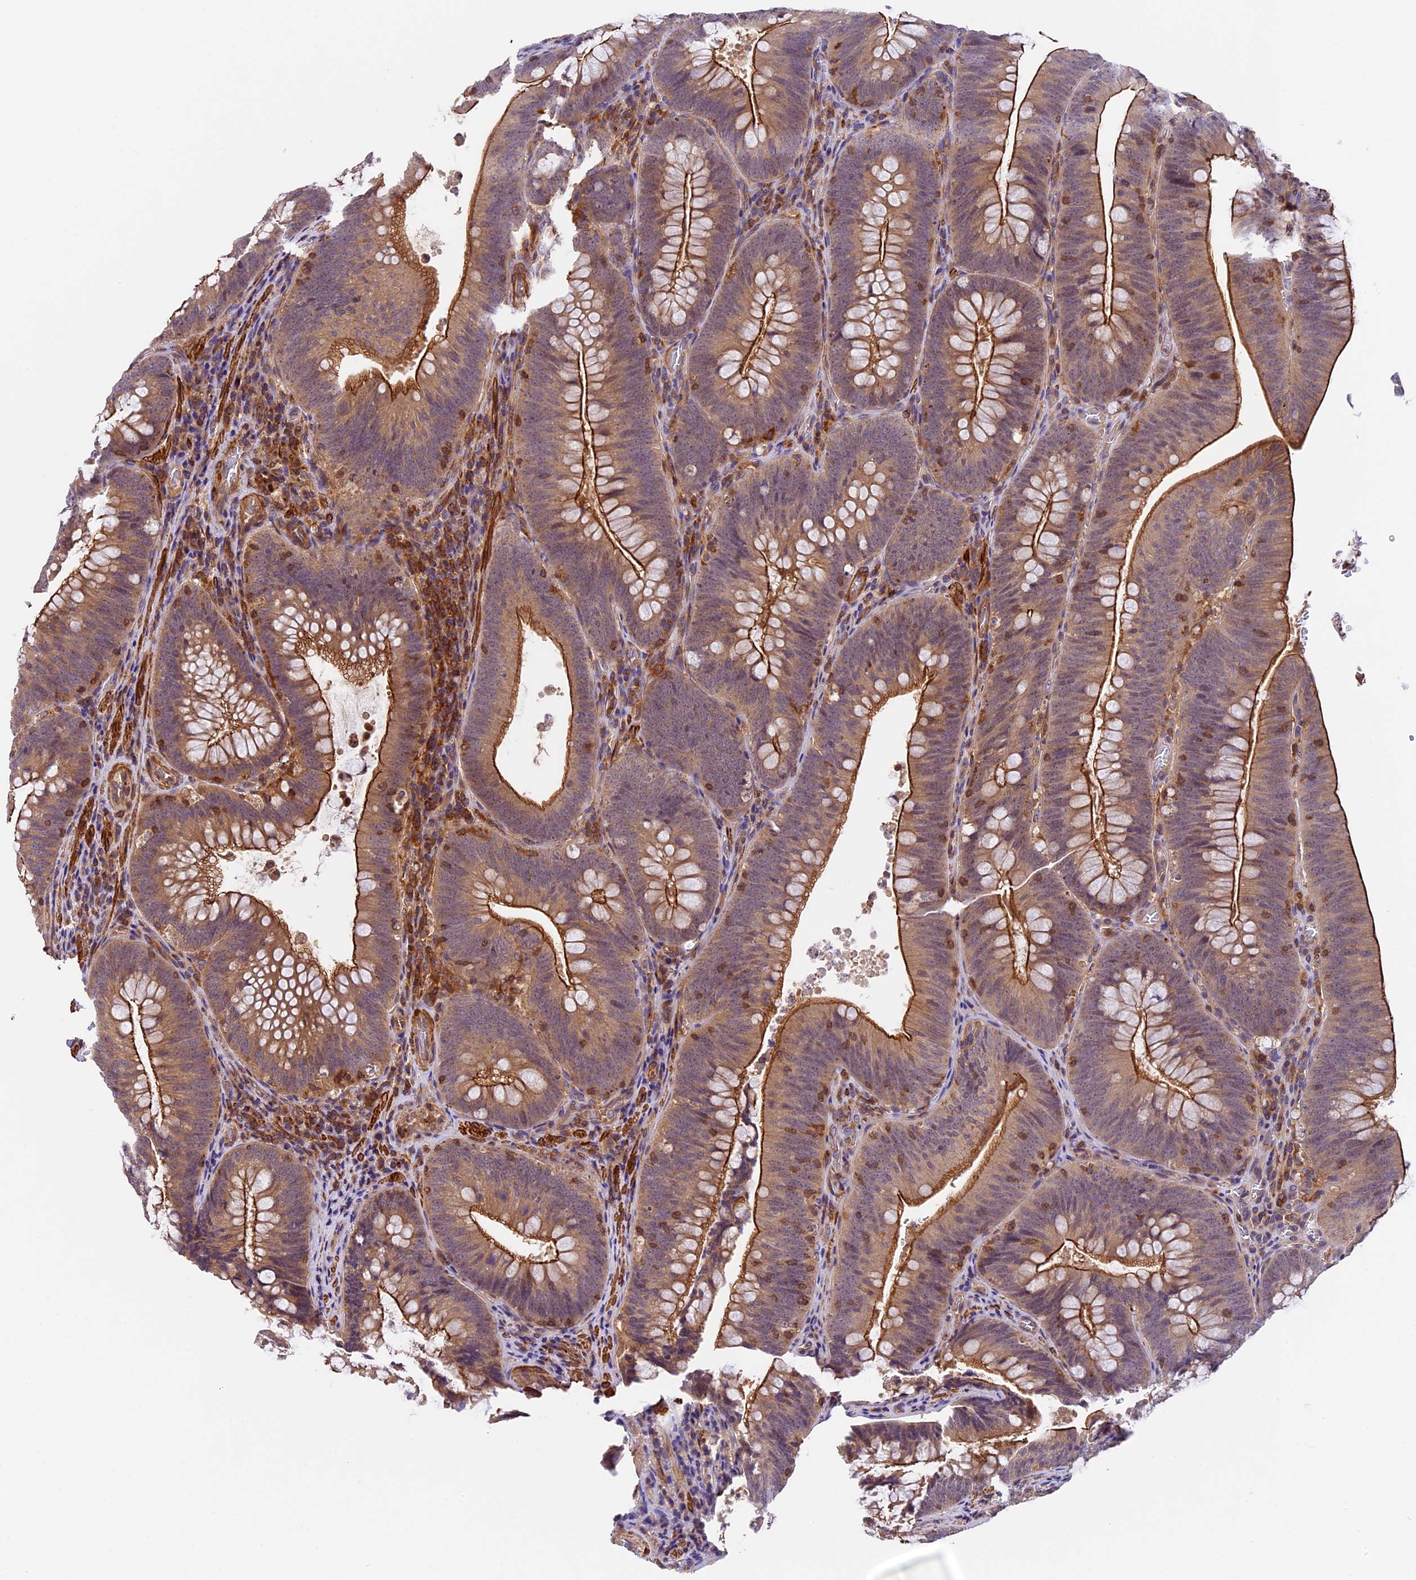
{"staining": {"intensity": "moderate", "quantity": ">75%", "location": "cytoplasmic/membranous"}, "tissue": "colorectal cancer", "cell_type": "Tumor cells", "image_type": "cancer", "snomed": [{"axis": "morphology", "description": "Normal tissue, NOS"}, {"axis": "topography", "description": "Colon"}], "caption": "High-magnification brightfield microscopy of colorectal cancer stained with DAB (3,3'-diaminobenzidine) (brown) and counterstained with hematoxylin (blue). tumor cells exhibit moderate cytoplasmic/membranous staining is appreciated in approximately>75% of cells. Using DAB (3,3'-diaminobenzidine) (brown) and hematoxylin (blue) stains, captured at high magnification using brightfield microscopy.", "gene": "TBC1D1", "patient": {"sex": "female", "age": 82}}